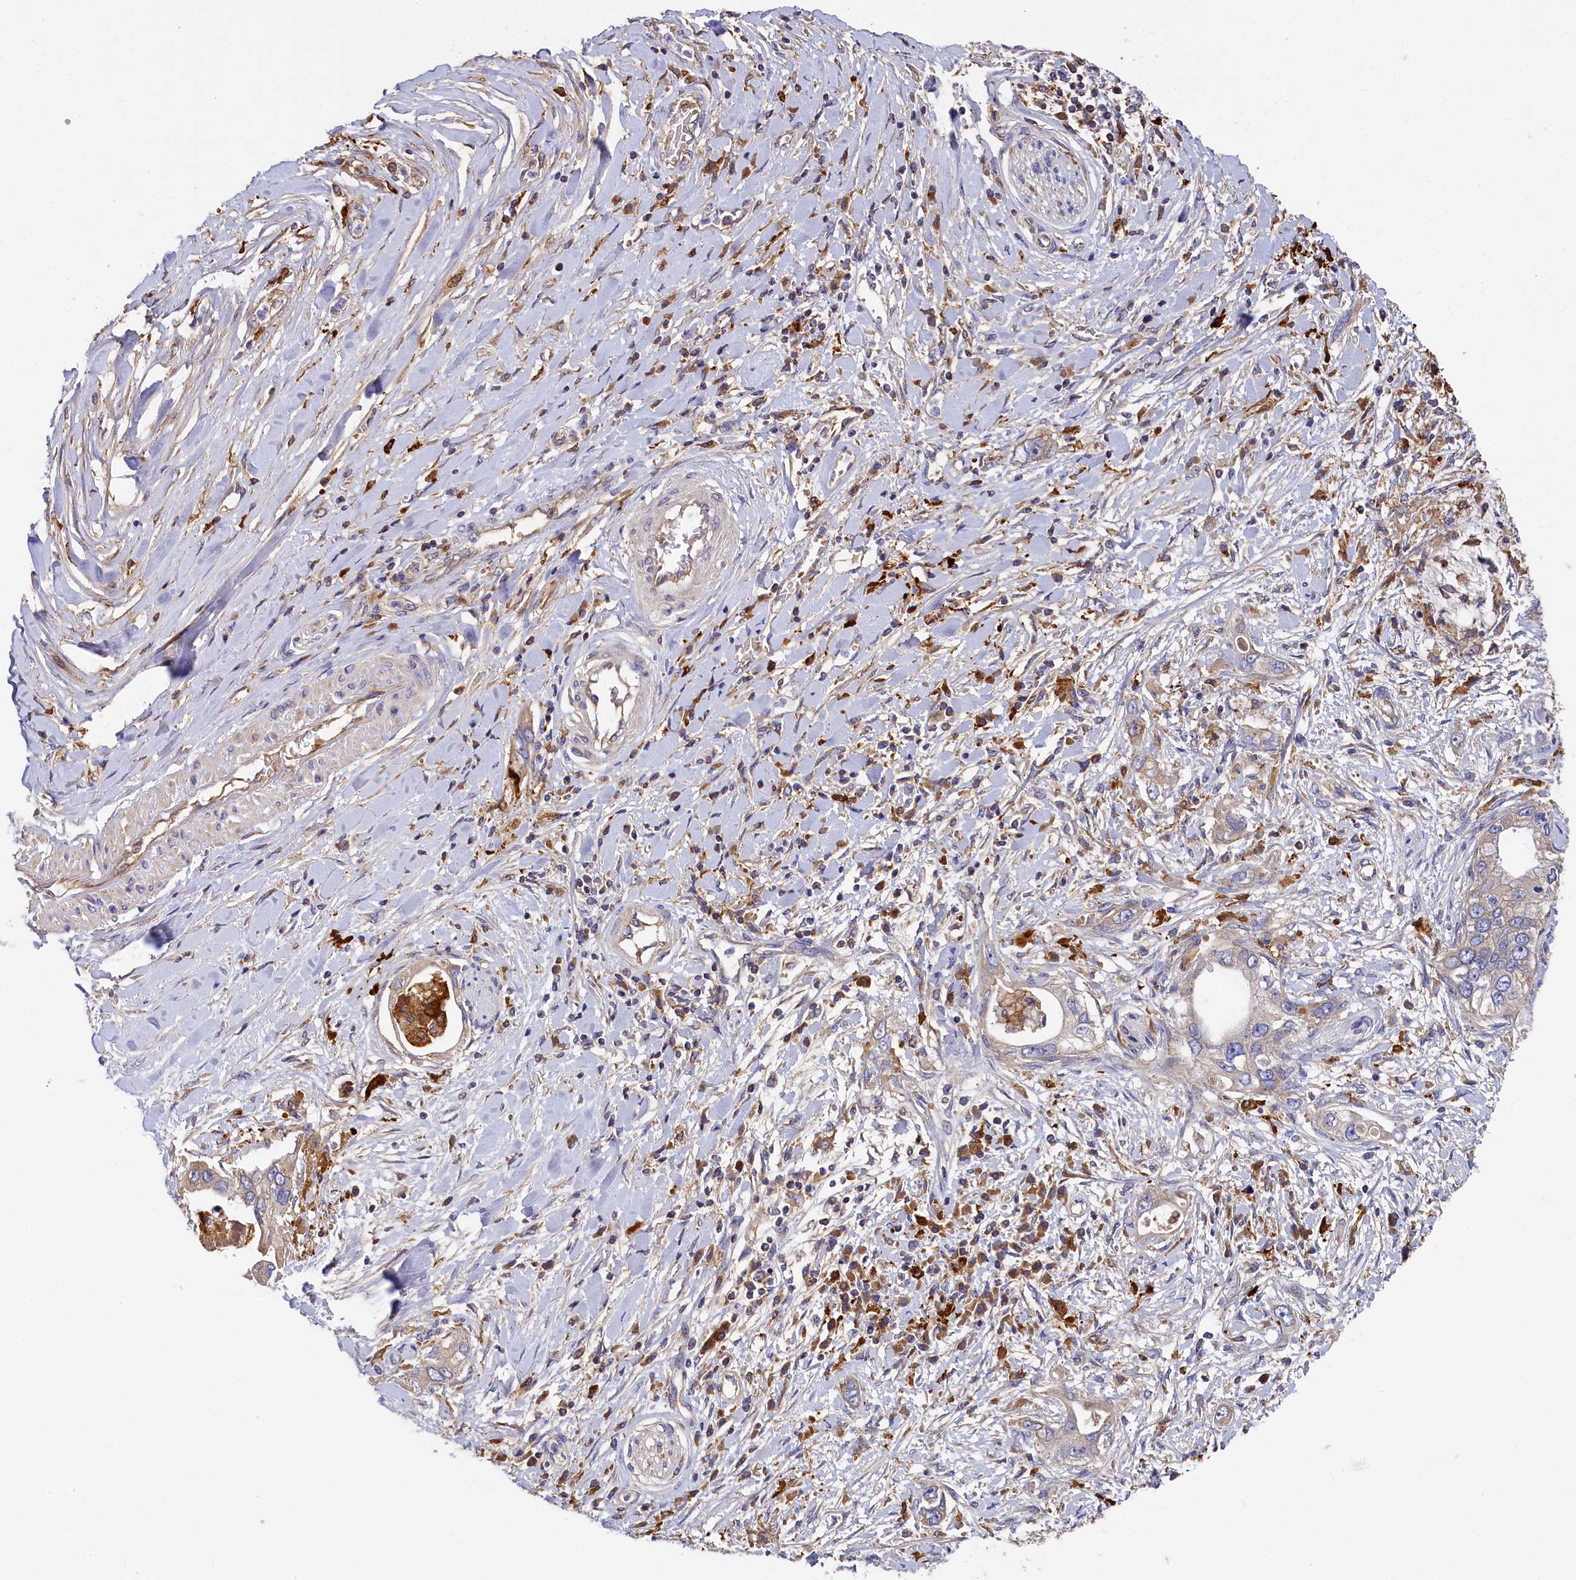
{"staining": {"intensity": "moderate", "quantity": "25%-75%", "location": "cytoplasmic/membranous"}, "tissue": "pancreatic cancer", "cell_type": "Tumor cells", "image_type": "cancer", "snomed": [{"axis": "morphology", "description": "Inflammation, NOS"}, {"axis": "morphology", "description": "Adenocarcinoma, NOS"}, {"axis": "topography", "description": "Pancreas"}], "caption": "IHC (DAB) staining of pancreatic adenocarcinoma demonstrates moderate cytoplasmic/membranous protein staining in approximately 25%-75% of tumor cells.", "gene": "SEC31B", "patient": {"sex": "female", "age": 56}}